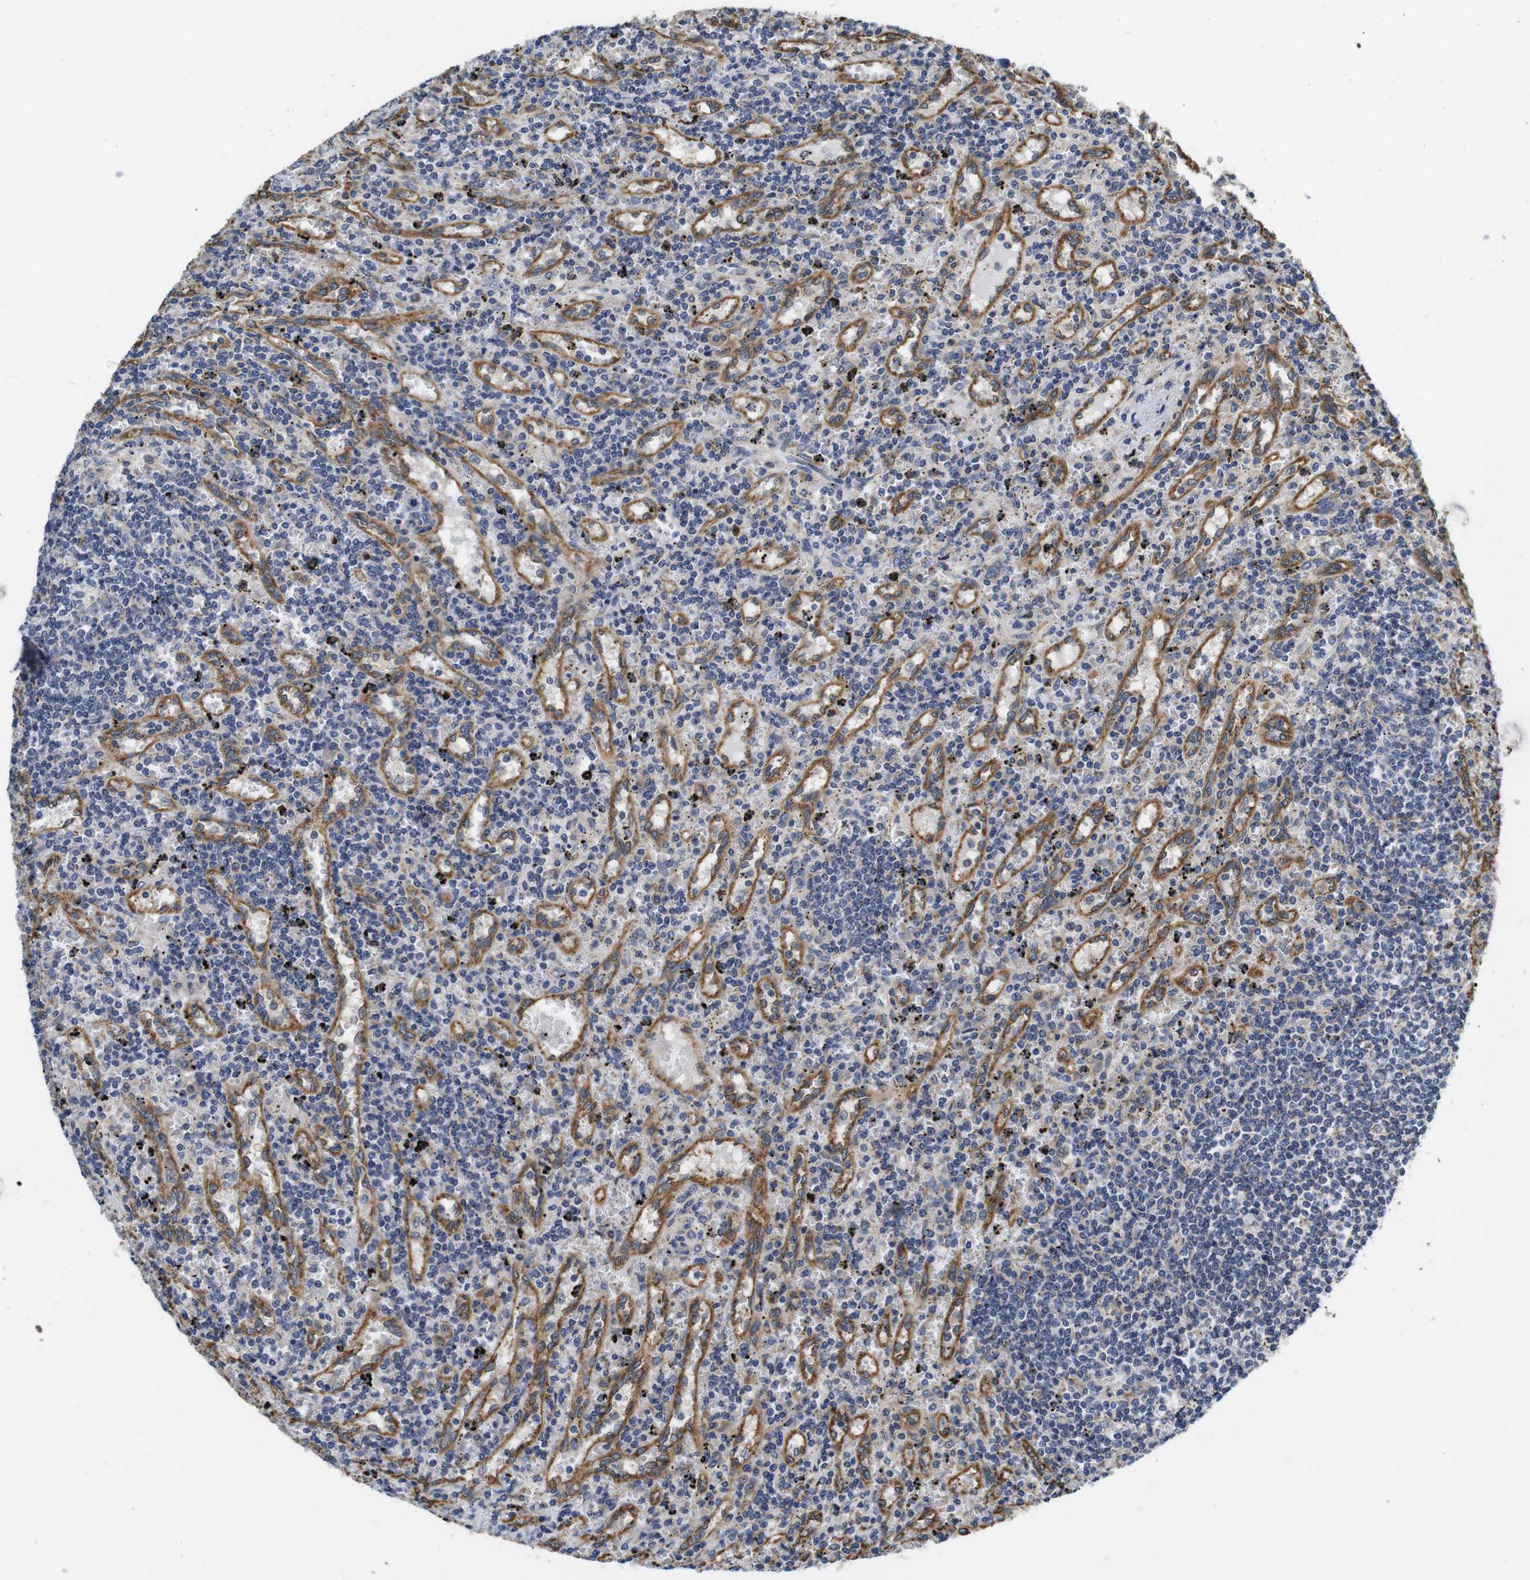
{"staining": {"intensity": "negative", "quantity": "none", "location": "none"}, "tissue": "lymphoma", "cell_type": "Tumor cells", "image_type": "cancer", "snomed": [{"axis": "morphology", "description": "Malignant lymphoma, non-Hodgkin's type, Low grade"}, {"axis": "topography", "description": "Spleen"}], "caption": "IHC micrograph of malignant lymphoma, non-Hodgkin's type (low-grade) stained for a protein (brown), which reveals no positivity in tumor cells.", "gene": "MARCHF7", "patient": {"sex": "male", "age": 76}}